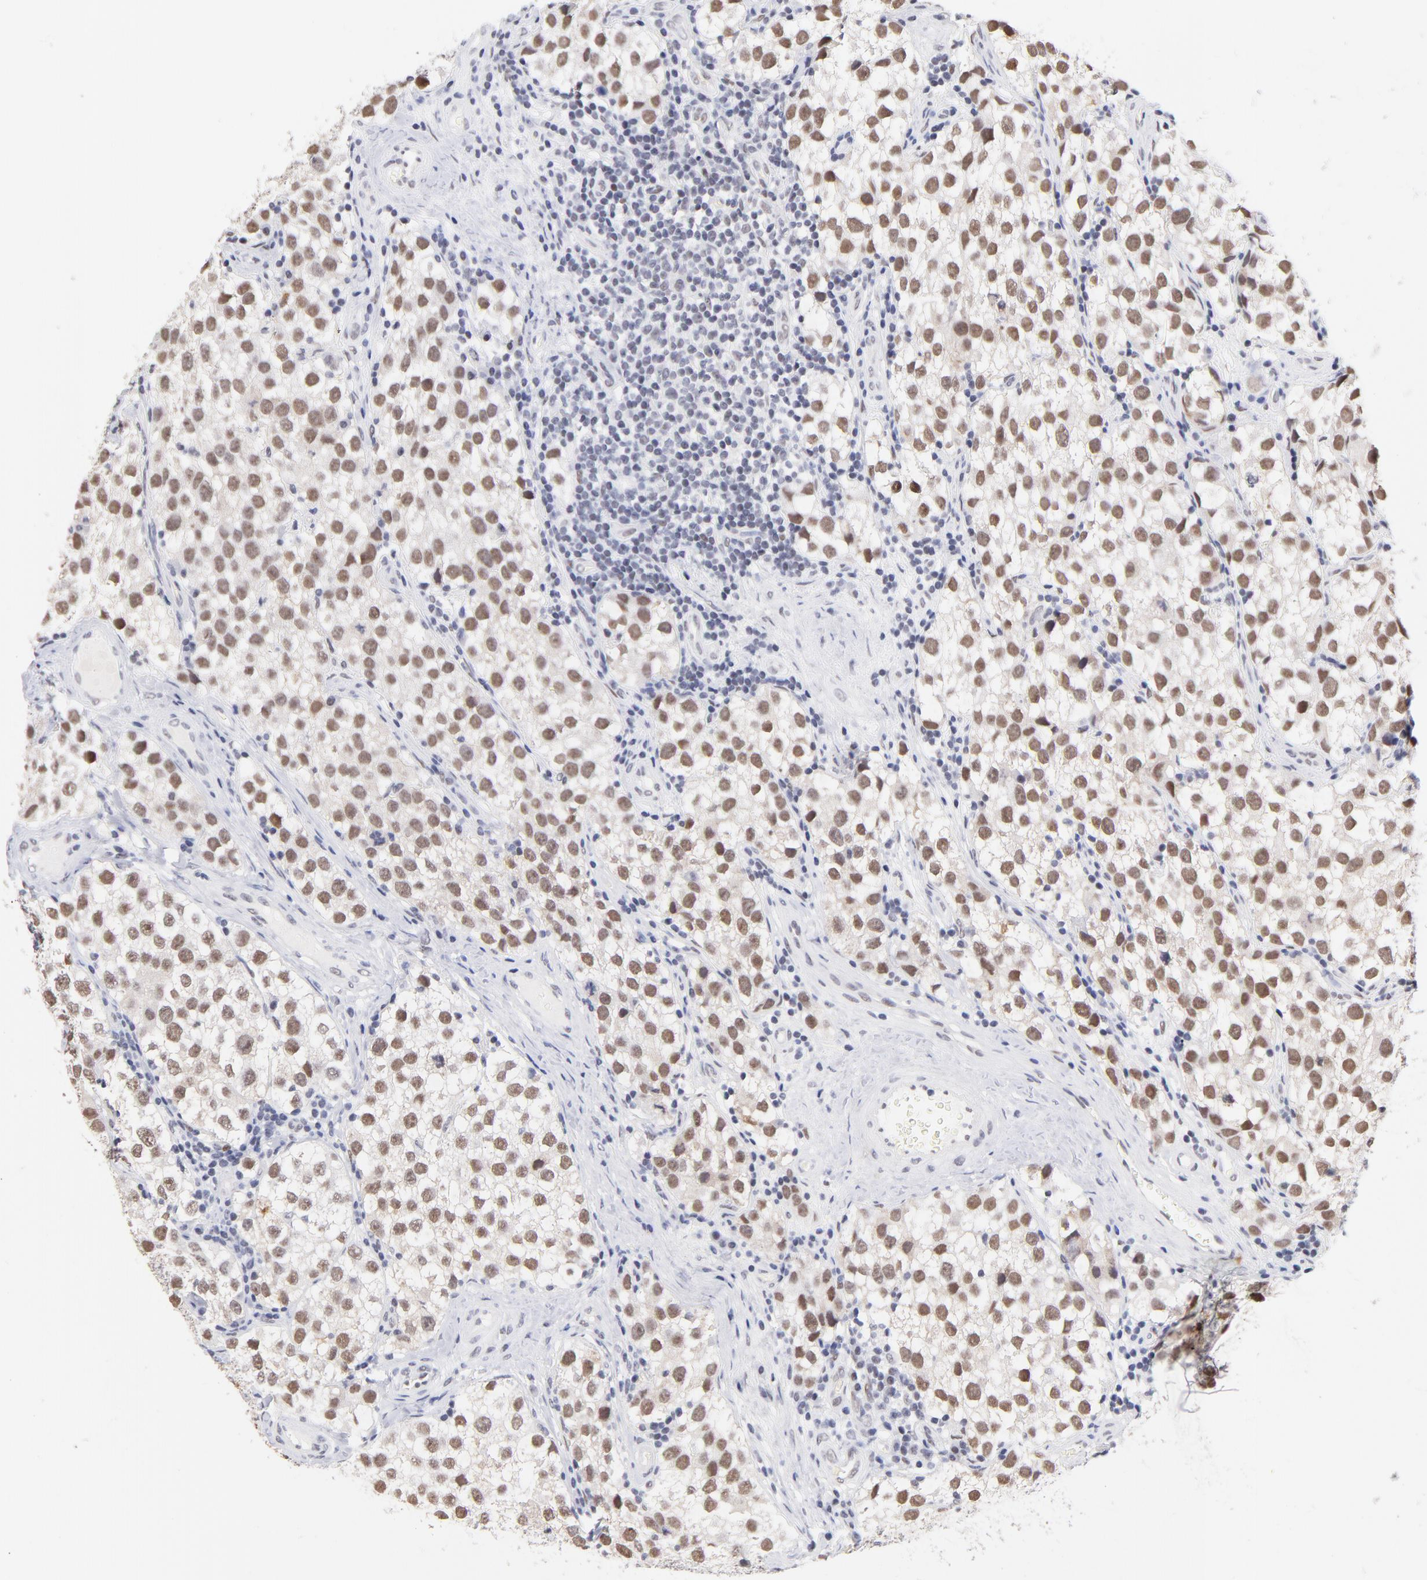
{"staining": {"intensity": "moderate", "quantity": ">75%", "location": "nuclear"}, "tissue": "testis cancer", "cell_type": "Tumor cells", "image_type": "cancer", "snomed": [{"axis": "morphology", "description": "Seminoma, NOS"}, {"axis": "topography", "description": "Testis"}], "caption": "Moderate nuclear protein staining is seen in about >75% of tumor cells in testis seminoma.", "gene": "ZNF74", "patient": {"sex": "male", "age": 39}}